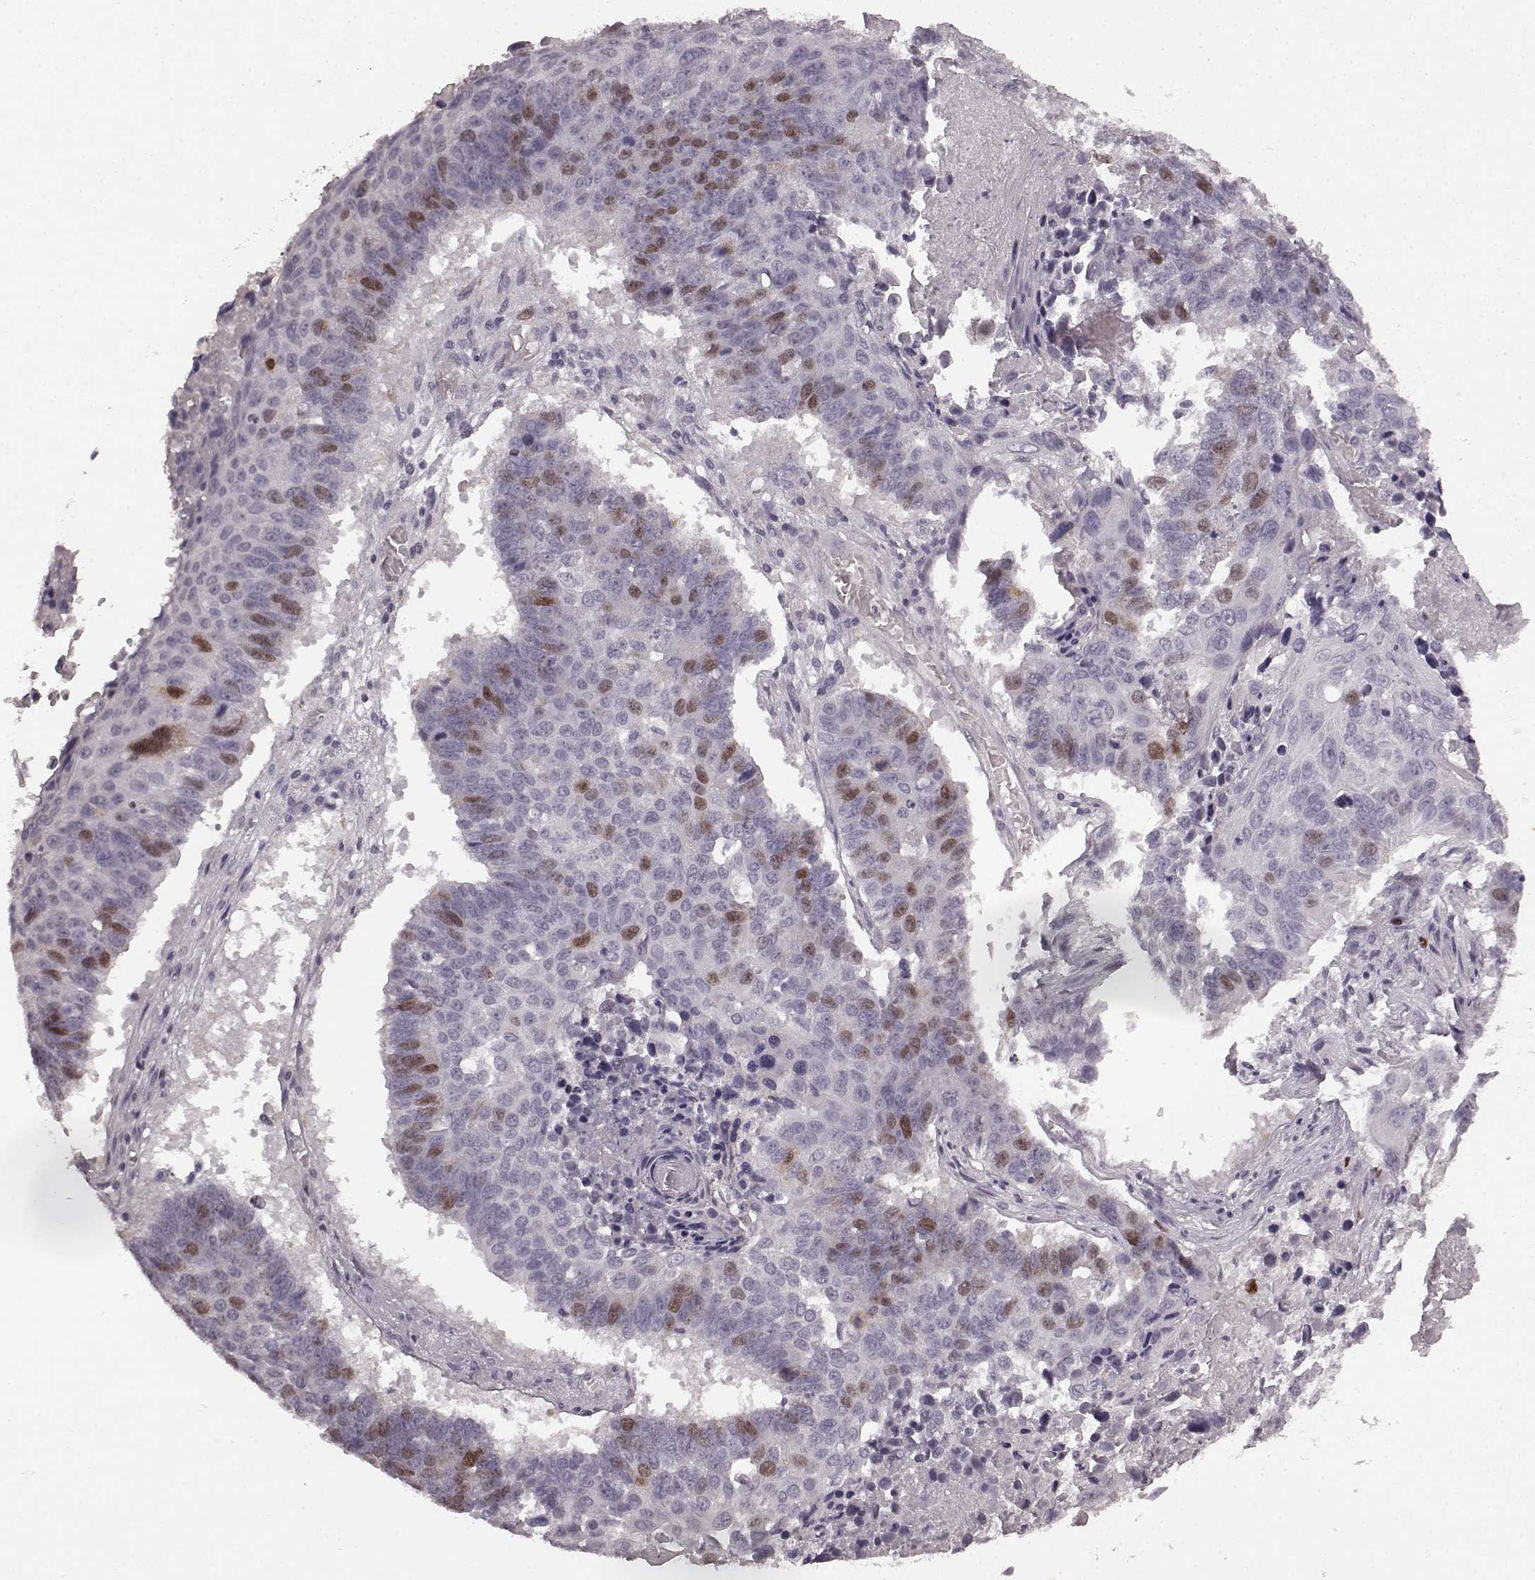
{"staining": {"intensity": "moderate", "quantity": "<25%", "location": "nuclear"}, "tissue": "lung cancer", "cell_type": "Tumor cells", "image_type": "cancer", "snomed": [{"axis": "morphology", "description": "Squamous cell carcinoma, NOS"}, {"axis": "topography", "description": "Lung"}], "caption": "Squamous cell carcinoma (lung) stained for a protein displays moderate nuclear positivity in tumor cells. The staining is performed using DAB (3,3'-diaminobenzidine) brown chromogen to label protein expression. The nuclei are counter-stained blue using hematoxylin.", "gene": "CCNA2", "patient": {"sex": "male", "age": 73}}